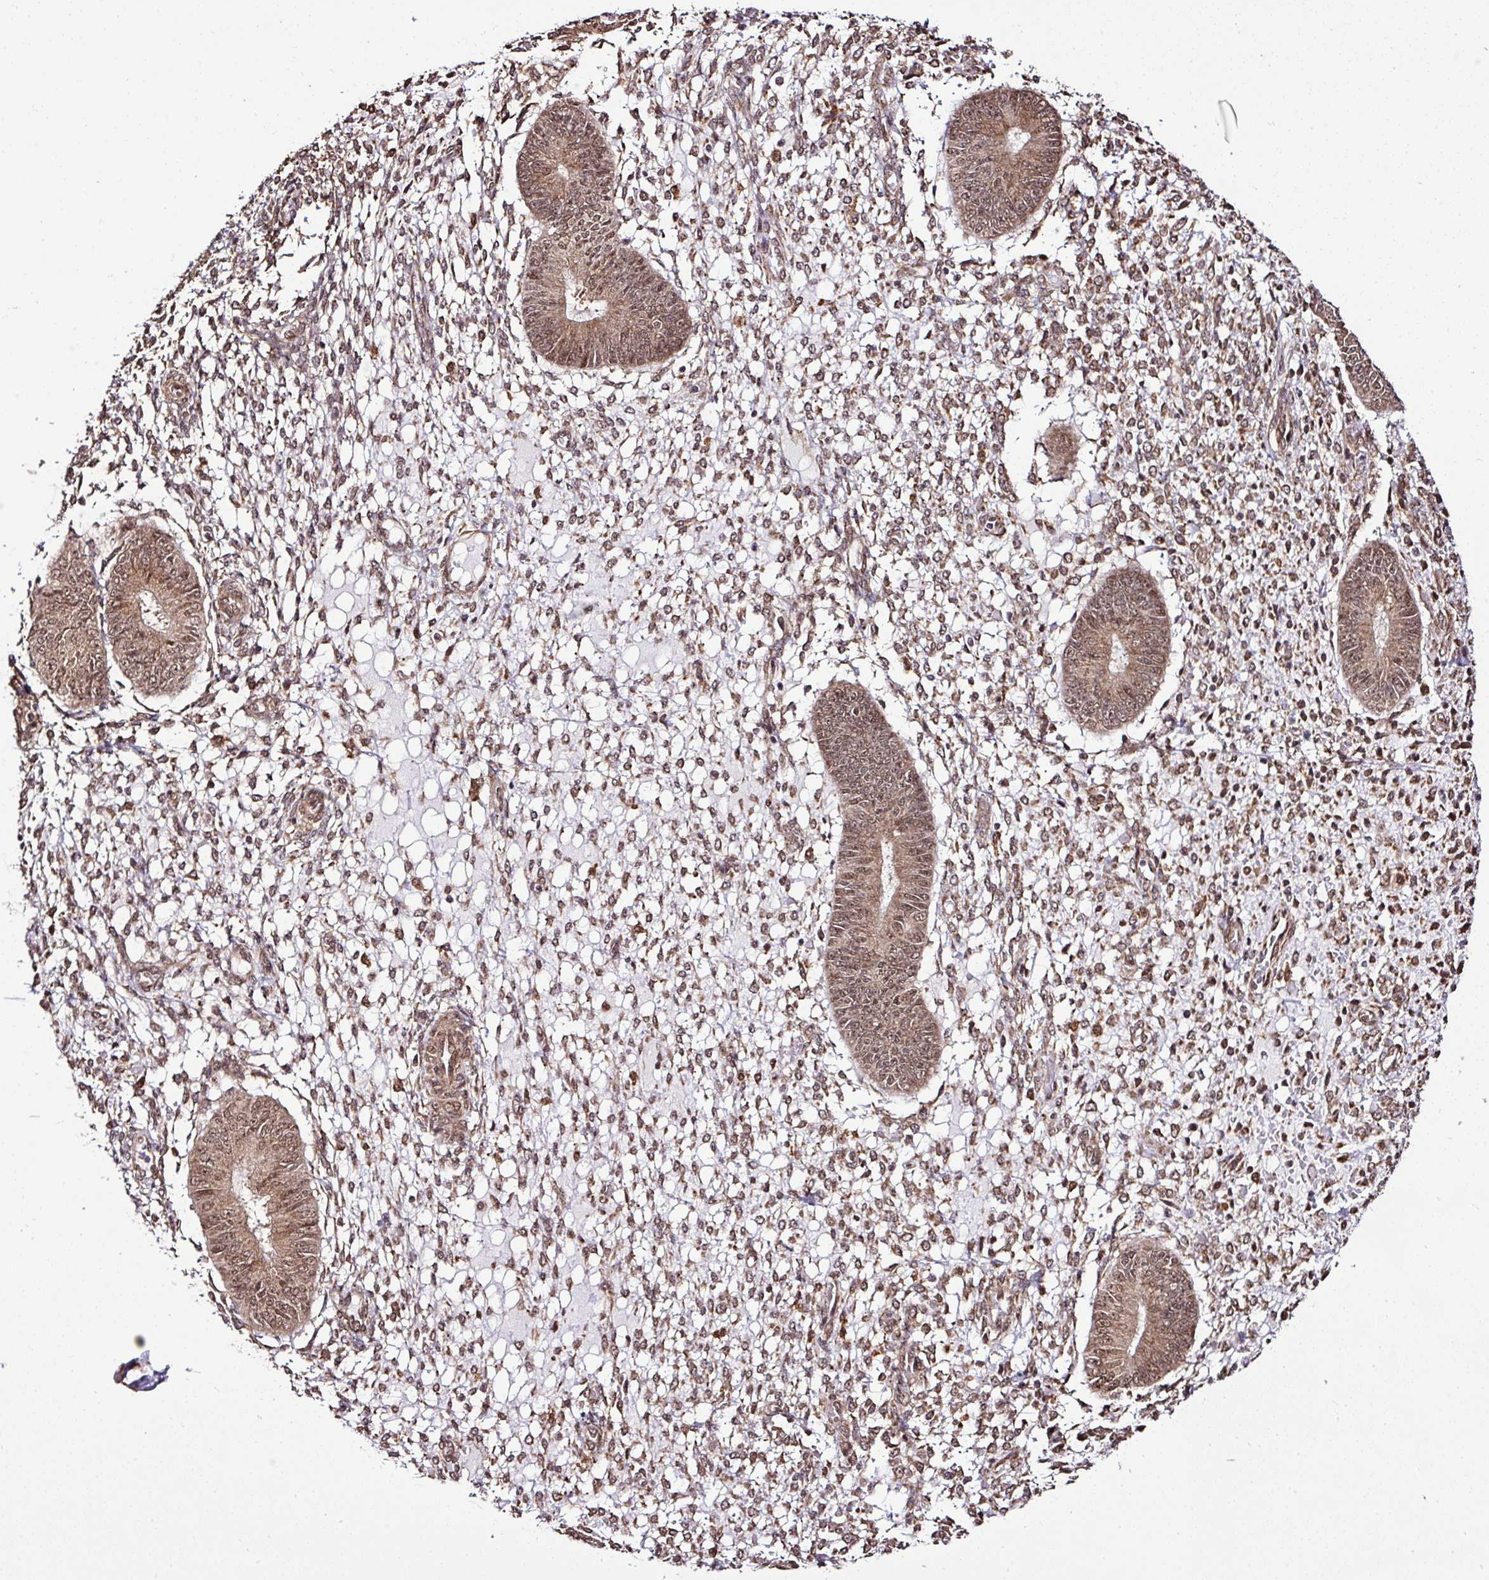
{"staining": {"intensity": "moderate", "quantity": ">75%", "location": "cytoplasmic/membranous,nuclear"}, "tissue": "endometrium", "cell_type": "Cells in endometrial stroma", "image_type": "normal", "snomed": [{"axis": "morphology", "description": "Normal tissue, NOS"}, {"axis": "topography", "description": "Endometrium"}], "caption": "This histopathology image demonstrates IHC staining of unremarkable endometrium, with medium moderate cytoplasmic/membranous,nuclear positivity in approximately >75% of cells in endometrial stroma.", "gene": "FAM153A", "patient": {"sex": "female", "age": 49}}